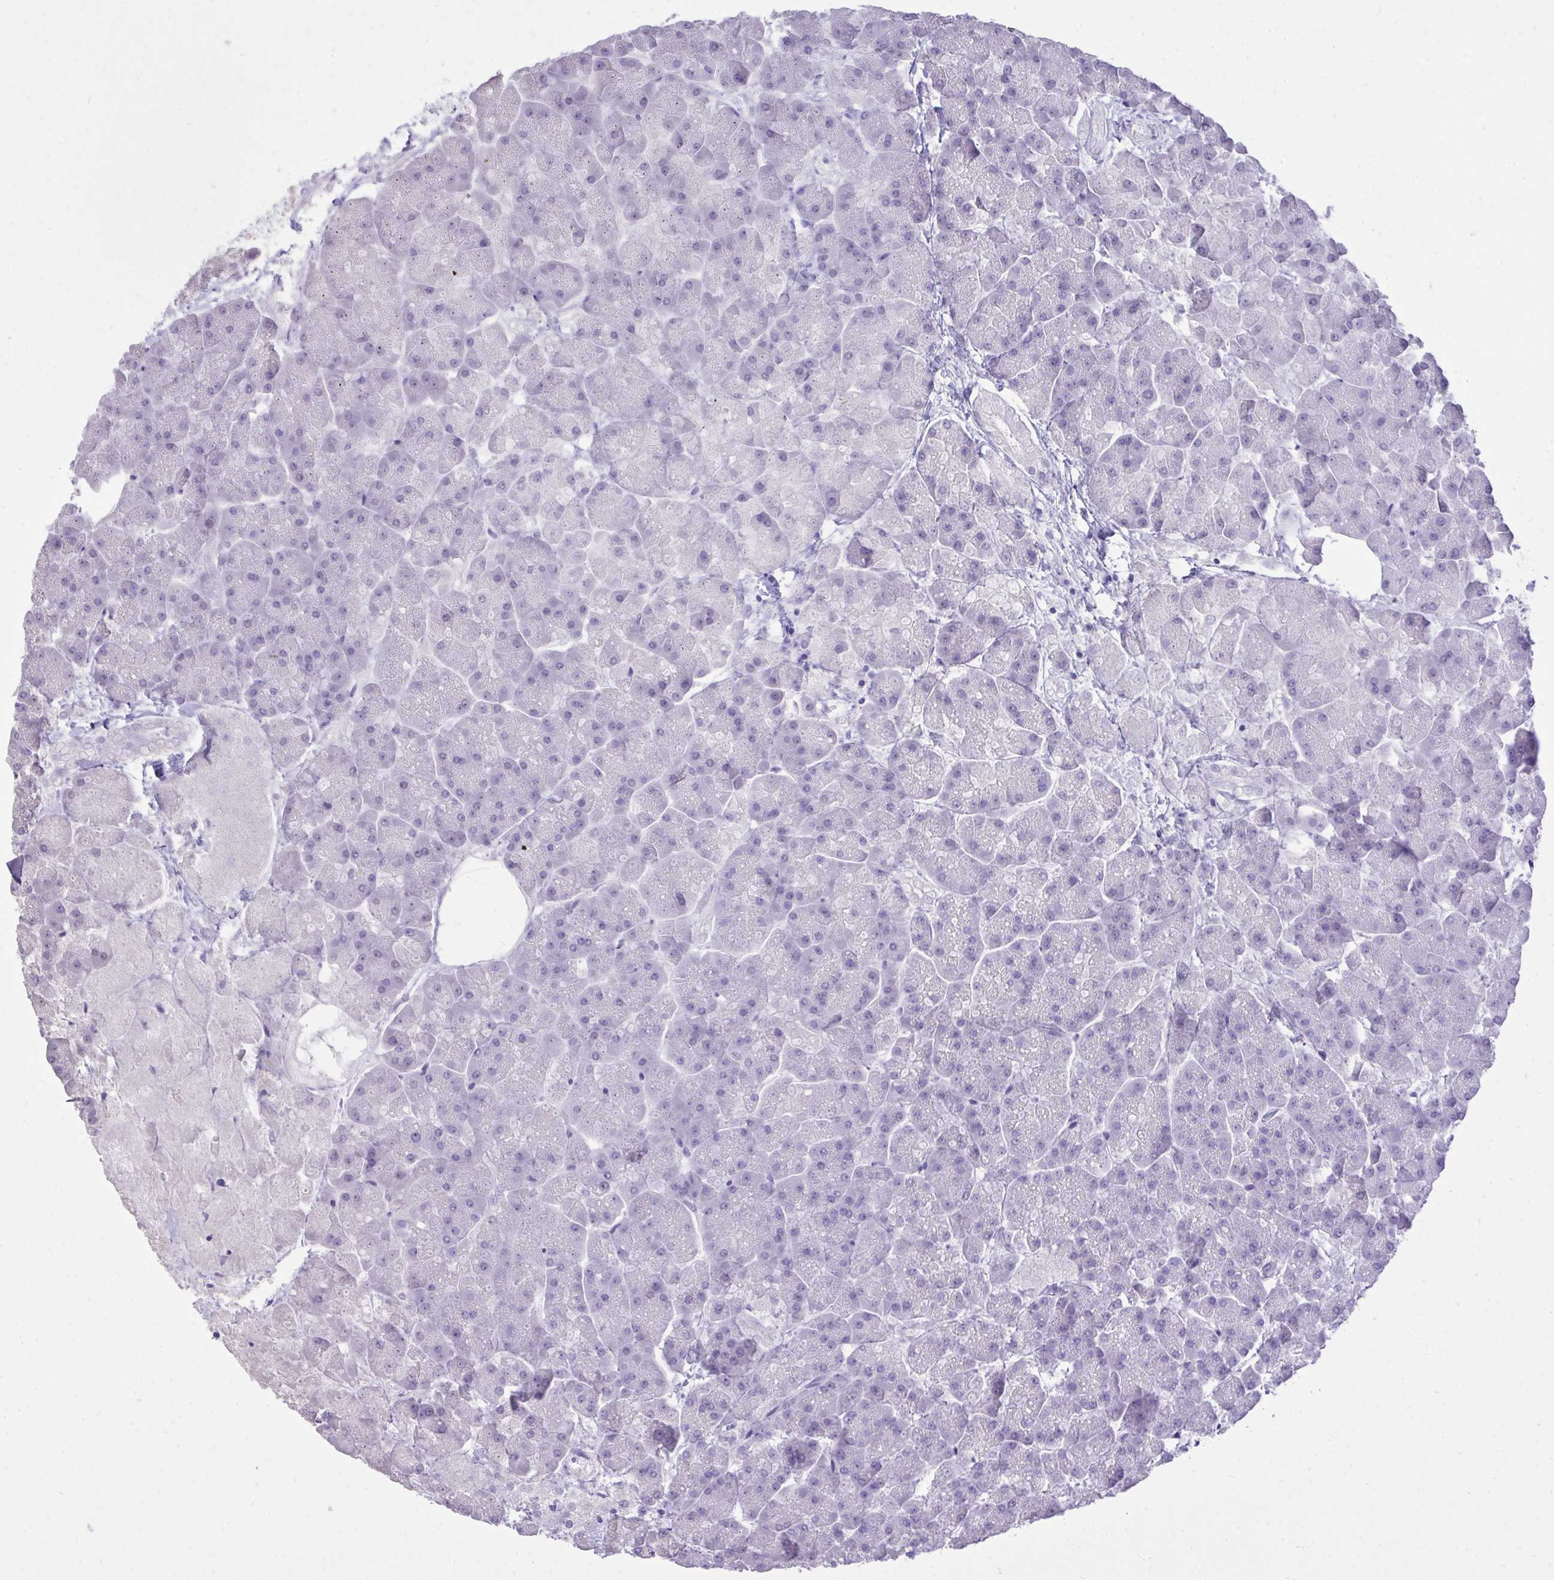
{"staining": {"intensity": "negative", "quantity": "none", "location": "none"}, "tissue": "pancreas", "cell_type": "Exocrine glandular cells", "image_type": "normal", "snomed": [{"axis": "morphology", "description": "Normal tissue, NOS"}, {"axis": "topography", "description": "Pancreas"}, {"axis": "topography", "description": "Peripheral nerve tissue"}], "caption": "Immunohistochemical staining of unremarkable human pancreas demonstrates no significant positivity in exocrine glandular cells.", "gene": "PITPNM3", "patient": {"sex": "male", "age": 54}}